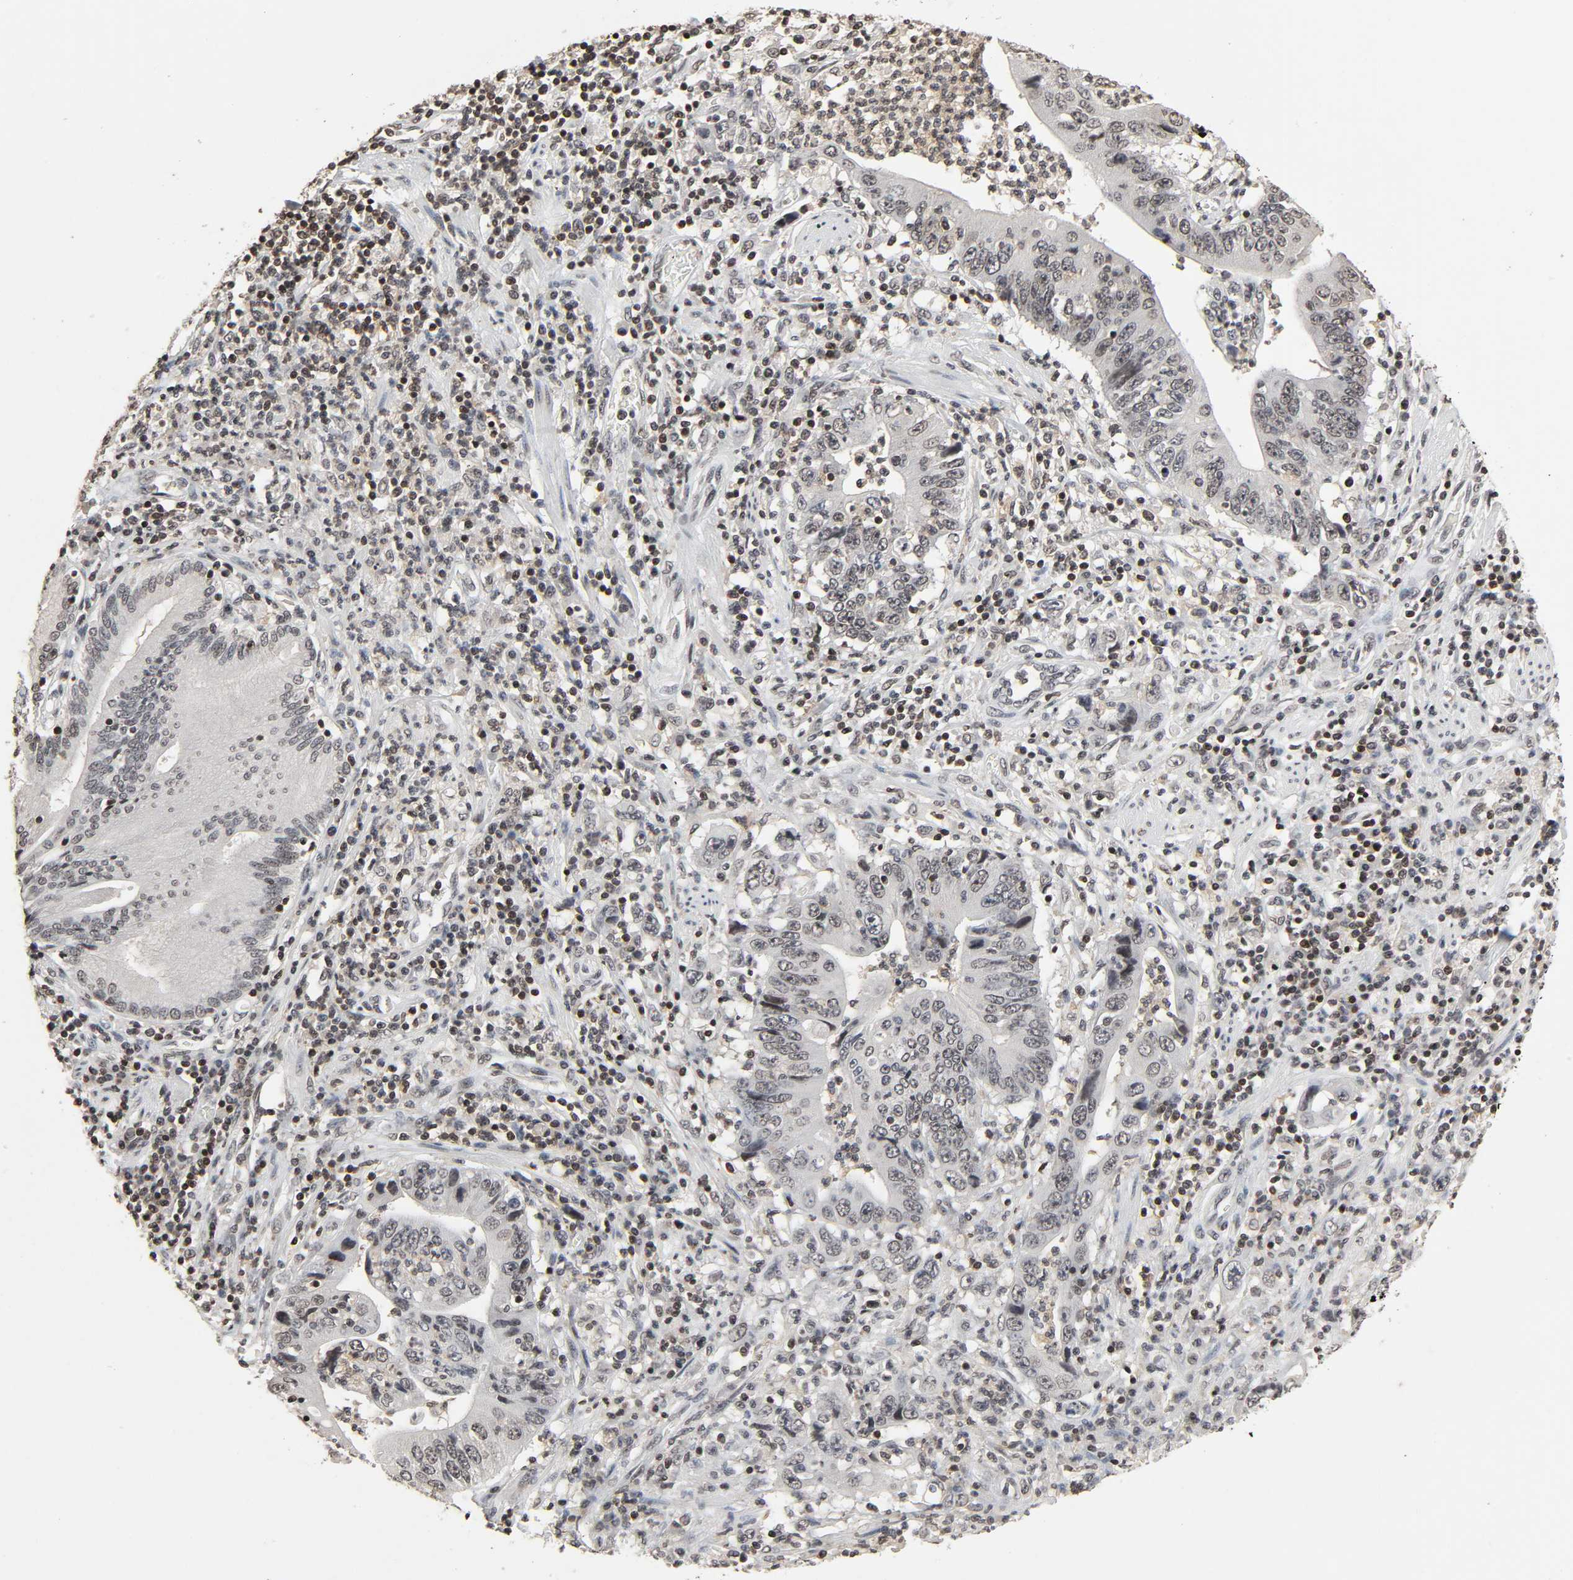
{"staining": {"intensity": "negative", "quantity": "none", "location": "none"}, "tissue": "pancreatic cancer", "cell_type": "Tumor cells", "image_type": "cancer", "snomed": [{"axis": "morphology", "description": "Adenocarcinoma, NOS"}, {"axis": "topography", "description": "Pancreas"}], "caption": "High magnification brightfield microscopy of pancreatic cancer stained with DAB (brown) and counterstained with hematoxylin (blue): tumor cells show no significant positivity.", "gene": "STK4", "patient": {"sex": "female", "age": 48}}